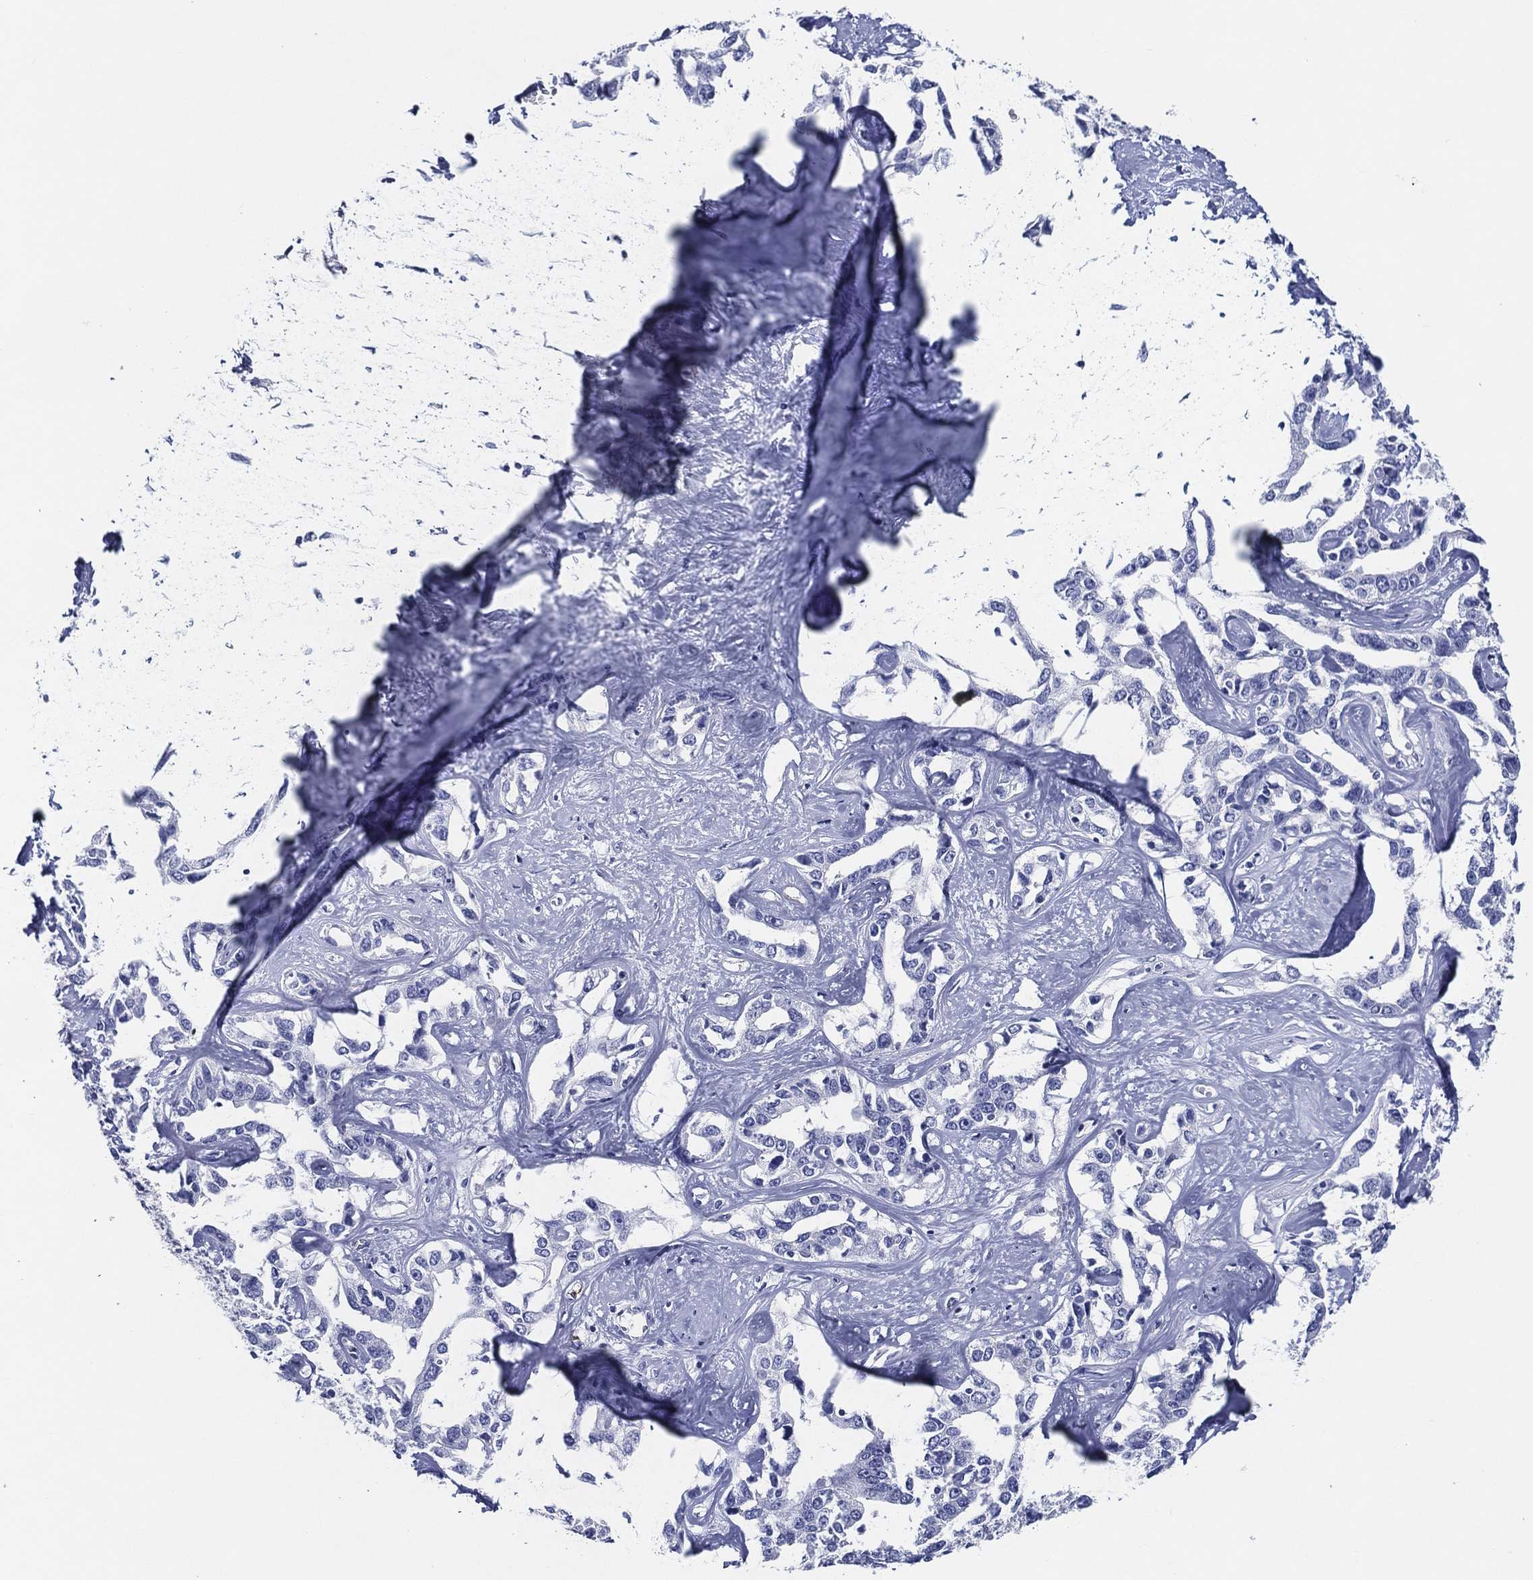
{"staining": {"intensity": "negative", "quantity": "none", "location": "none"}, "tissue": "liver cancer", "cell_type": "Tumor cells", "image_type": "cancer", "snomed": [{"axis": "morphology", "description": "Cholangiocarcinoma"}, {"axis": "topography", "description": "Liver"}], "caption": "This photomicrograph is of liver cholangiocarcinoma stained with immunohistochemistry to label a protein in brown with the nuclei are counter-stained blue. There is no positivity in tumor cells.", "gene": "ACE2", "patient": {"sex": "male", "age": 59}}